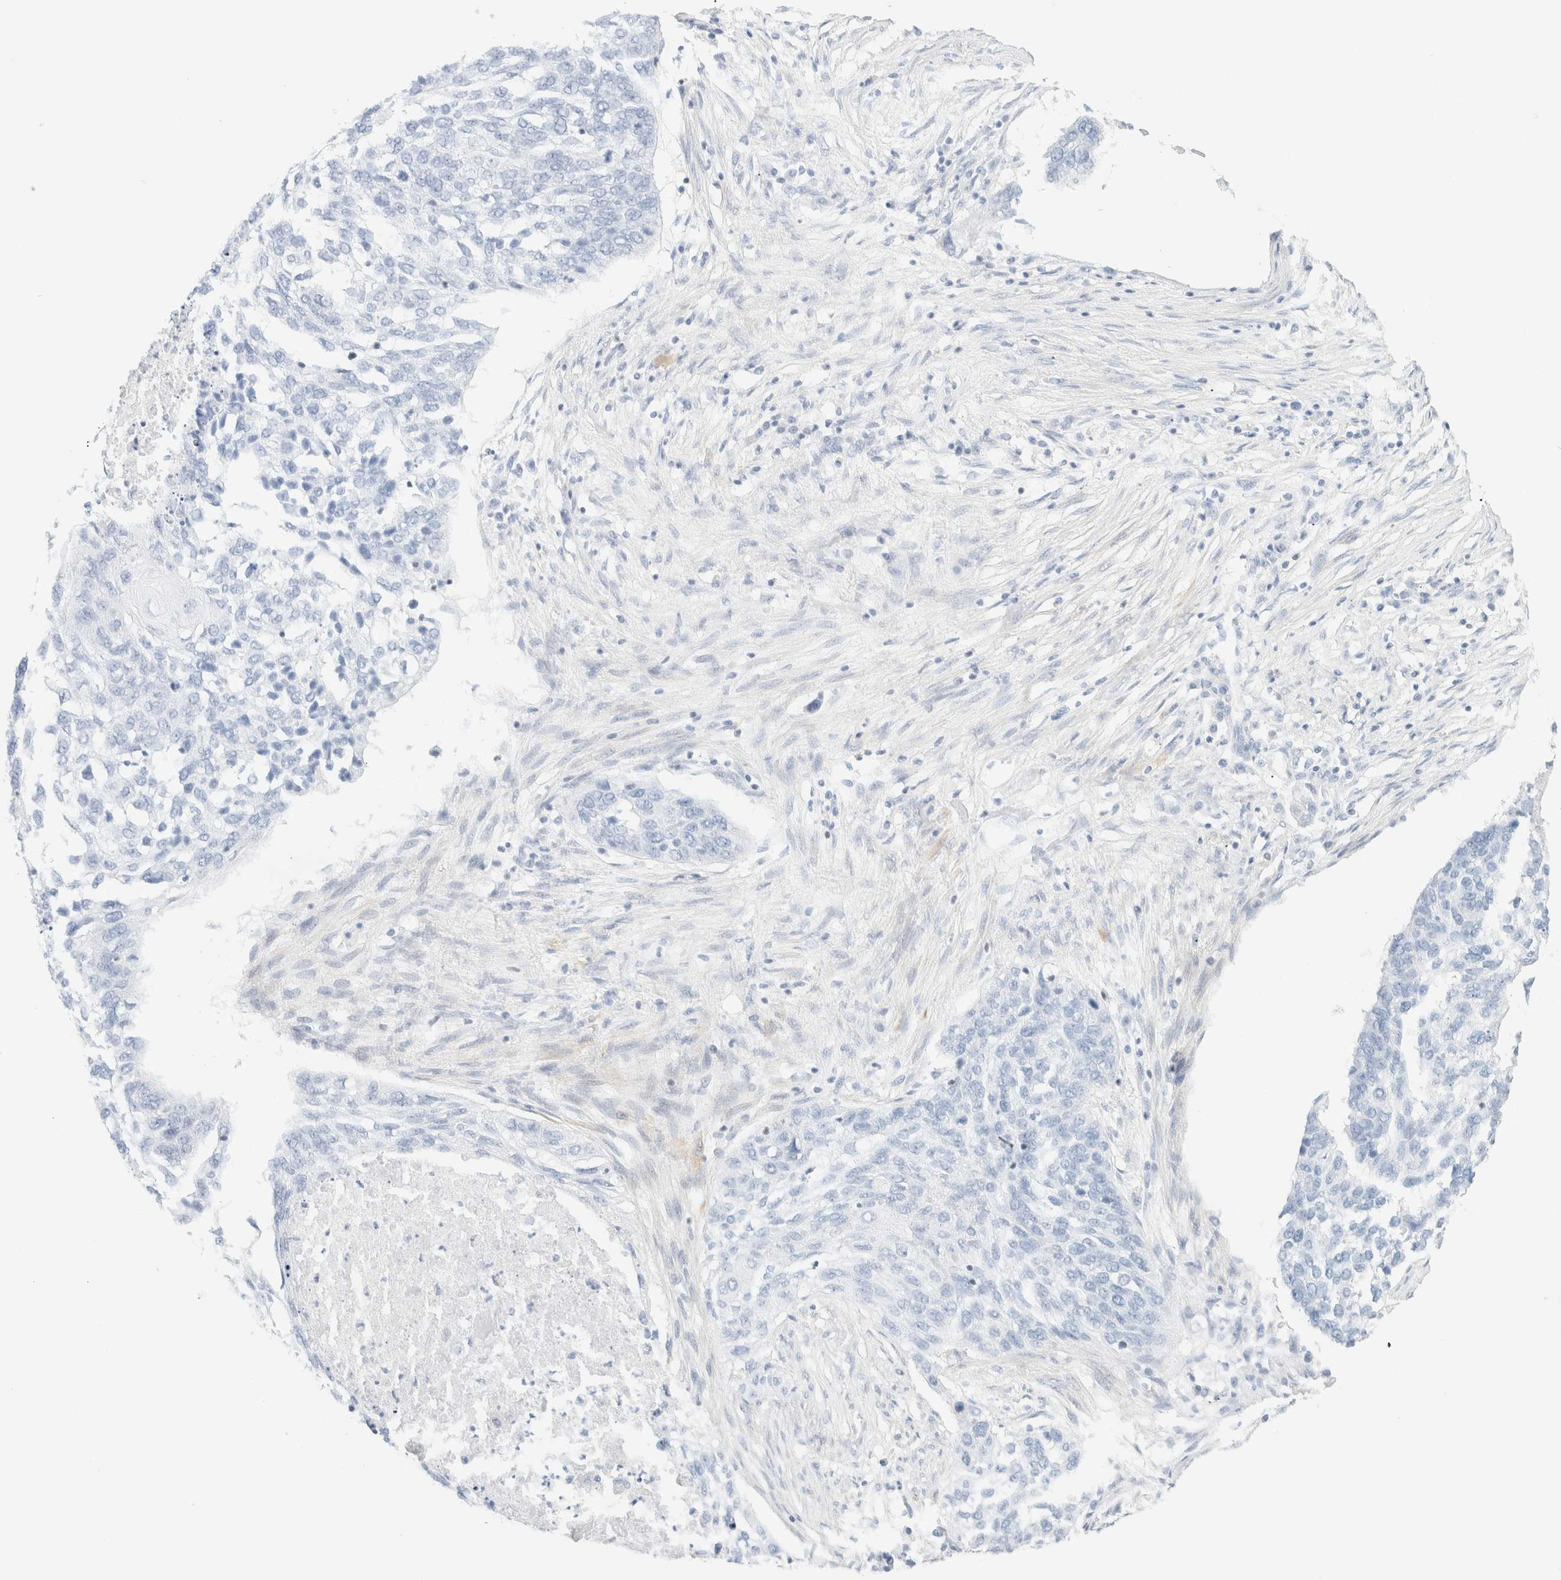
{"staining": {"intensity": "negative", "quantity": "none", "location": "none"}, "tissue": "lung cancer", "cell_type": "Tumor cells", "image_type": "cancer", "snomed": [{"axis": "morphology", "description": "Squamous cell carcinoma, NOS"}, {"axis": "topography", "description": "Lung"}], "caption": "Tumor cells are negative for brown protein staining in squamous cell carcinoma (lung). Brightfield microscopy of immunohistochemistry stained with DAB (3,3'-diaminobenzidine) (brown) and hematoxylin (blue), captured at high magnification.", "gene": "IKZF3", "patient": {"sex": "female", "age": 63}}